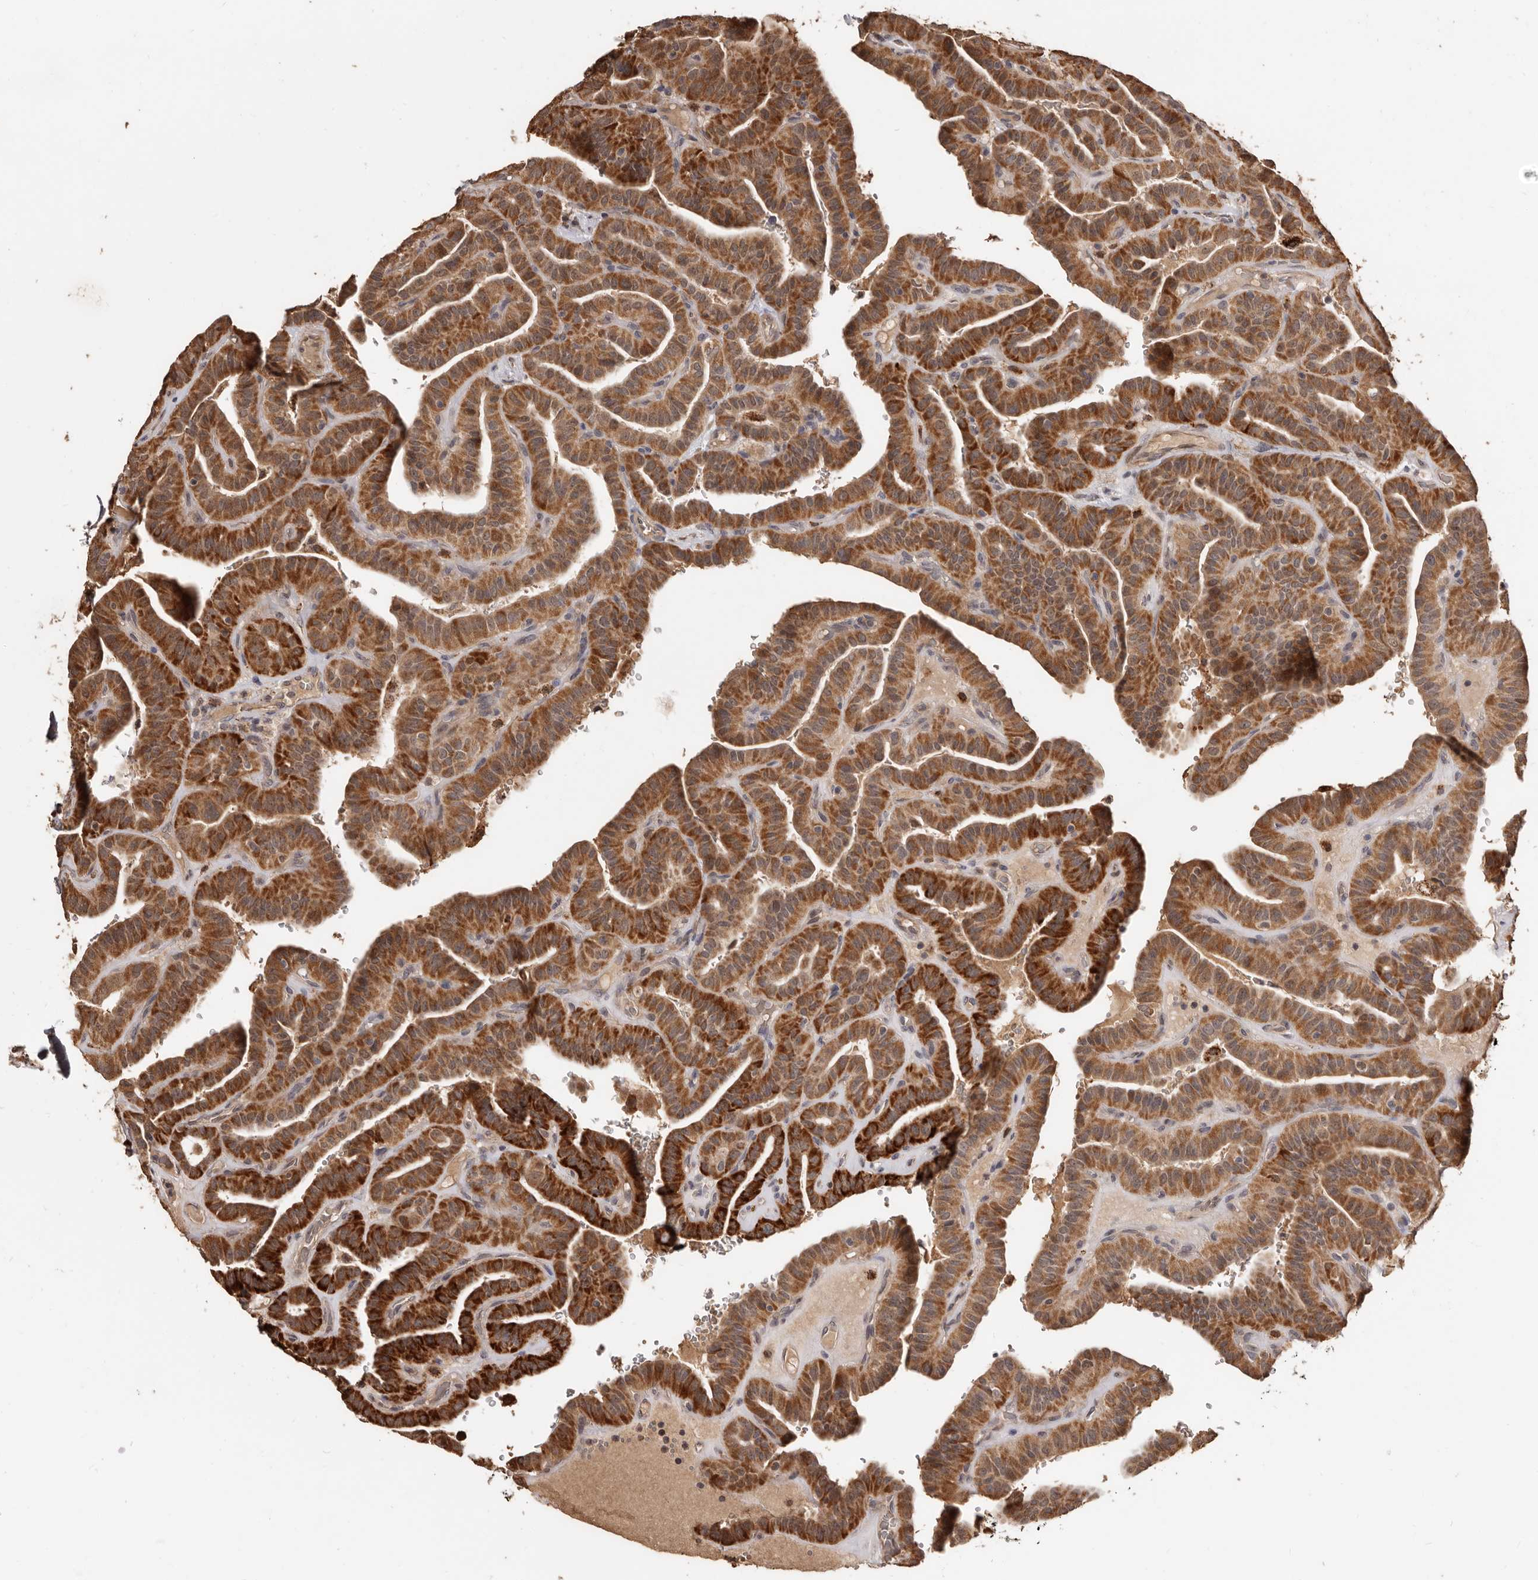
{"staining": {"intensity": "strong", "quantity": ">75%", "location": "cytoplasmic/membranous"}, "tissue": "thyroid cancer", "cell_type": "Tumor cells", "image_type": "cancer", "snomed": [{"axis": "morphology", "description": "Papillary adenocarcinoma, NOS"}, {"axis": "topography", "description": "Thyroid gland"}], "caption": "Tumor cells exhibit strong cytoplasmic/membranous positivity in about >75% of cells in thyroid cancer (papillary adenocarcinoma).", "gene": "AKAP7", "patient": {"sex": "male", "age": 77}}